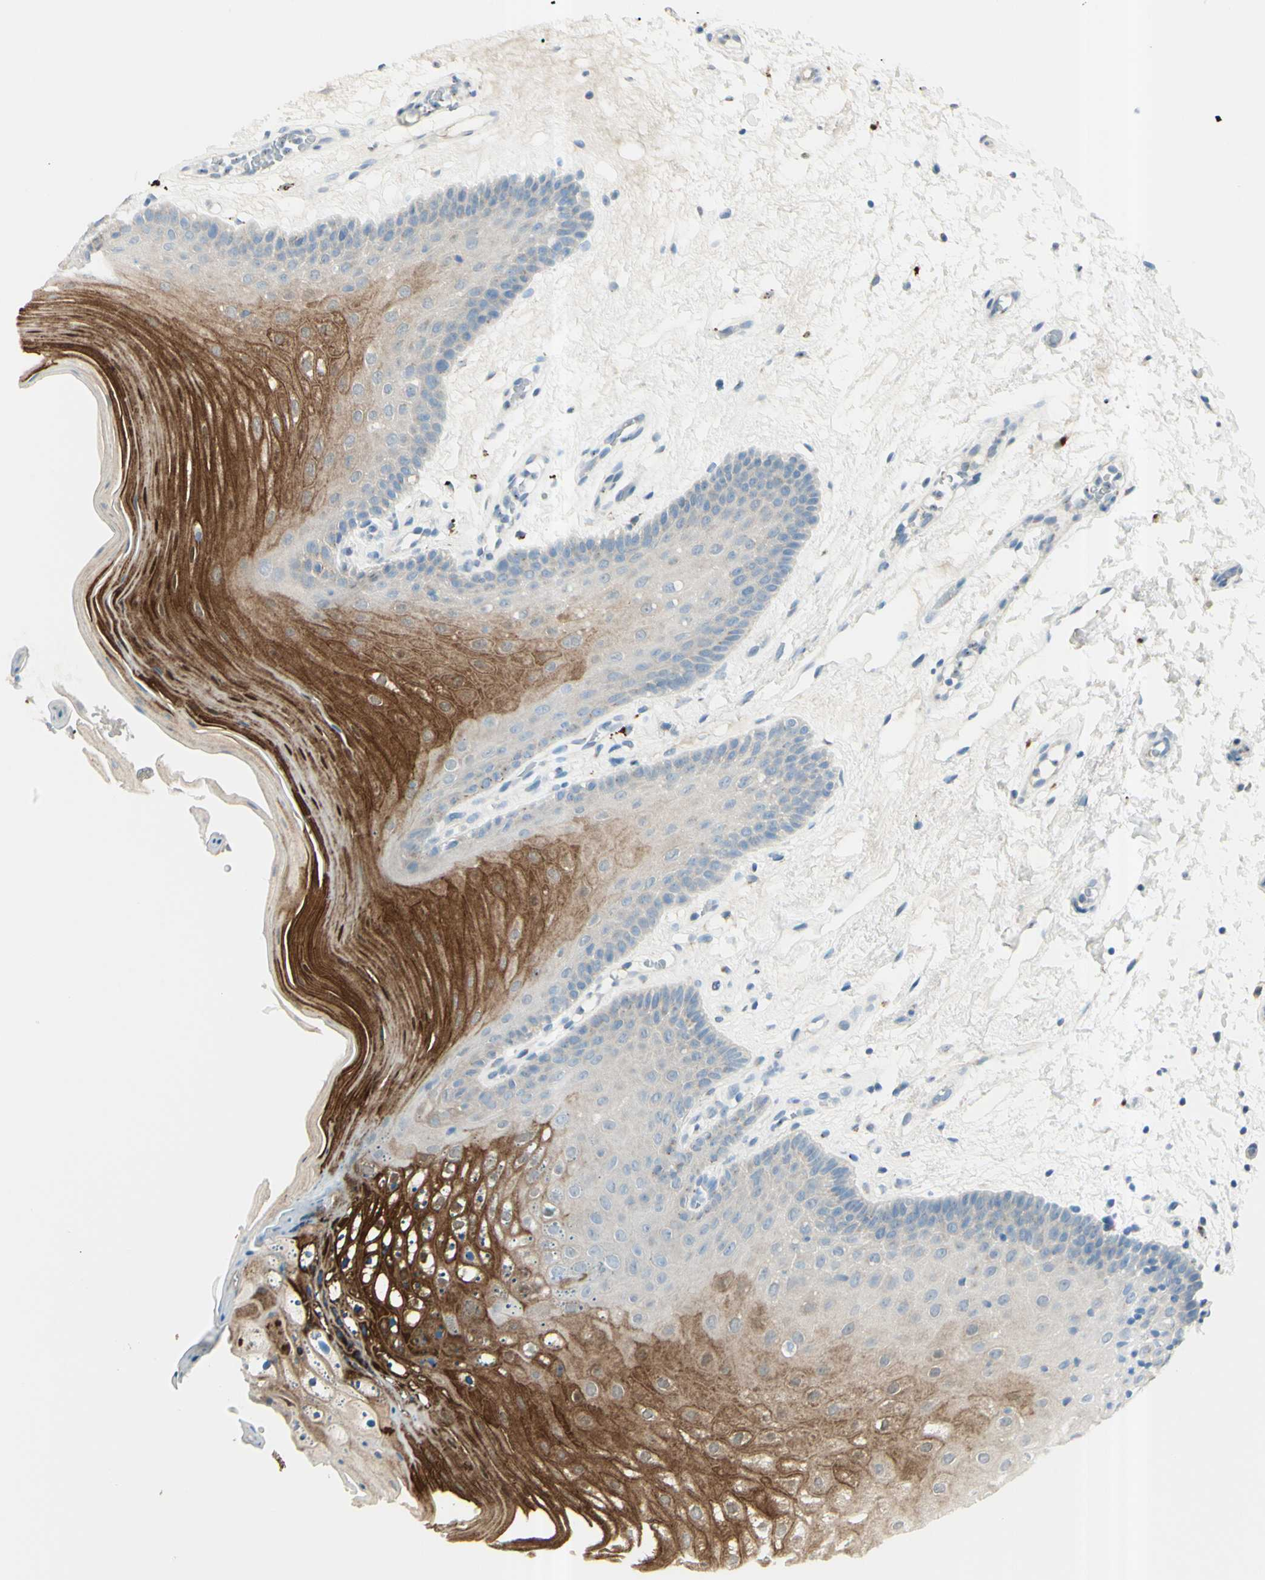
{"staining": {"intensity": "strong", "quantity": "25%-75%", "location": "cytoplasmic/membranous"}, "tissue": "oral mucosa", "cell_type": "Squamous epithelial cells", "image_type": "normal", "snomed": [{"axis": "morphology", "description": "Normal tissue, NOS"}, {"axis": "morphology", "description": "Squamous cell carcinoma, NOS"}, {"axis": "topography", "description": "Skeletal muscle"}, {"axis": "topography", "description": "Oral tissue"}, {"axis": "topography", "description": "Head-Neck"}], "caption": "Immunohistochemistry (IHC) micrograph of normal oral mucosa stained for a protein (brown), which exhibits high levels of strong cytoplasmic/membranous positivity in approximately 25%-75% of squamous epithelial cells.", "gene": "B4GALT1", "patient": {"sex": "male", "age": 71}}